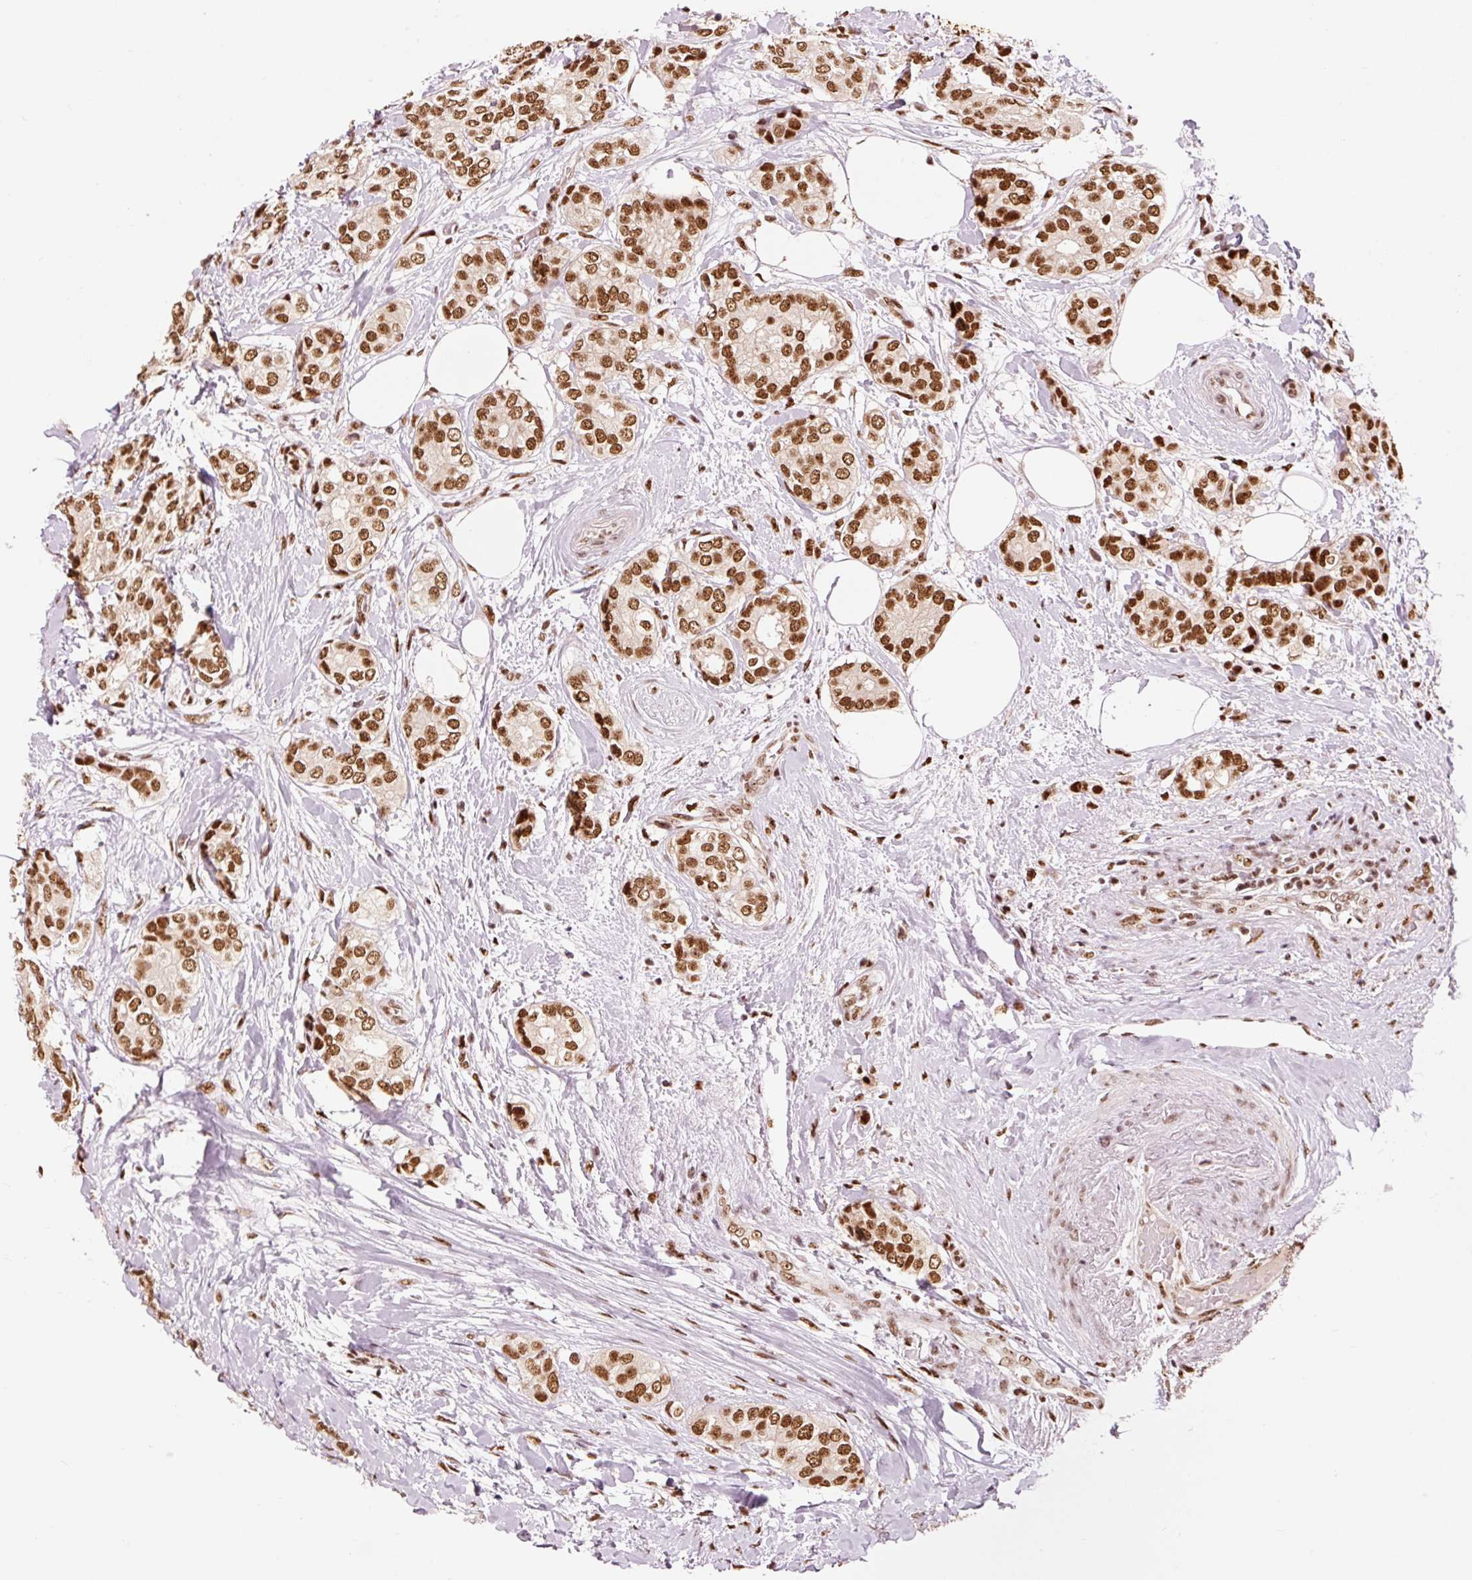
{"staining": {"intensity": "strong", "quantity": ">75%", "location": "nuclear"}, "tissue": "breast cancer", "cell_type": "Tumor cells", "image_type": "cancer", "snomed": [{"axis": "morphology", "description": "Duct carcinoma"}, {"axis": "topography", "description": "Breast"}], "caption": "Infiltrating ductal carcinoma (breast) was stained to show a protein in brown. There is high levels of strong nuclear positivity in about >75% of tumor cells.", "gene": "ZBTB44", "patient": {"sex": "female", "age": 73}}